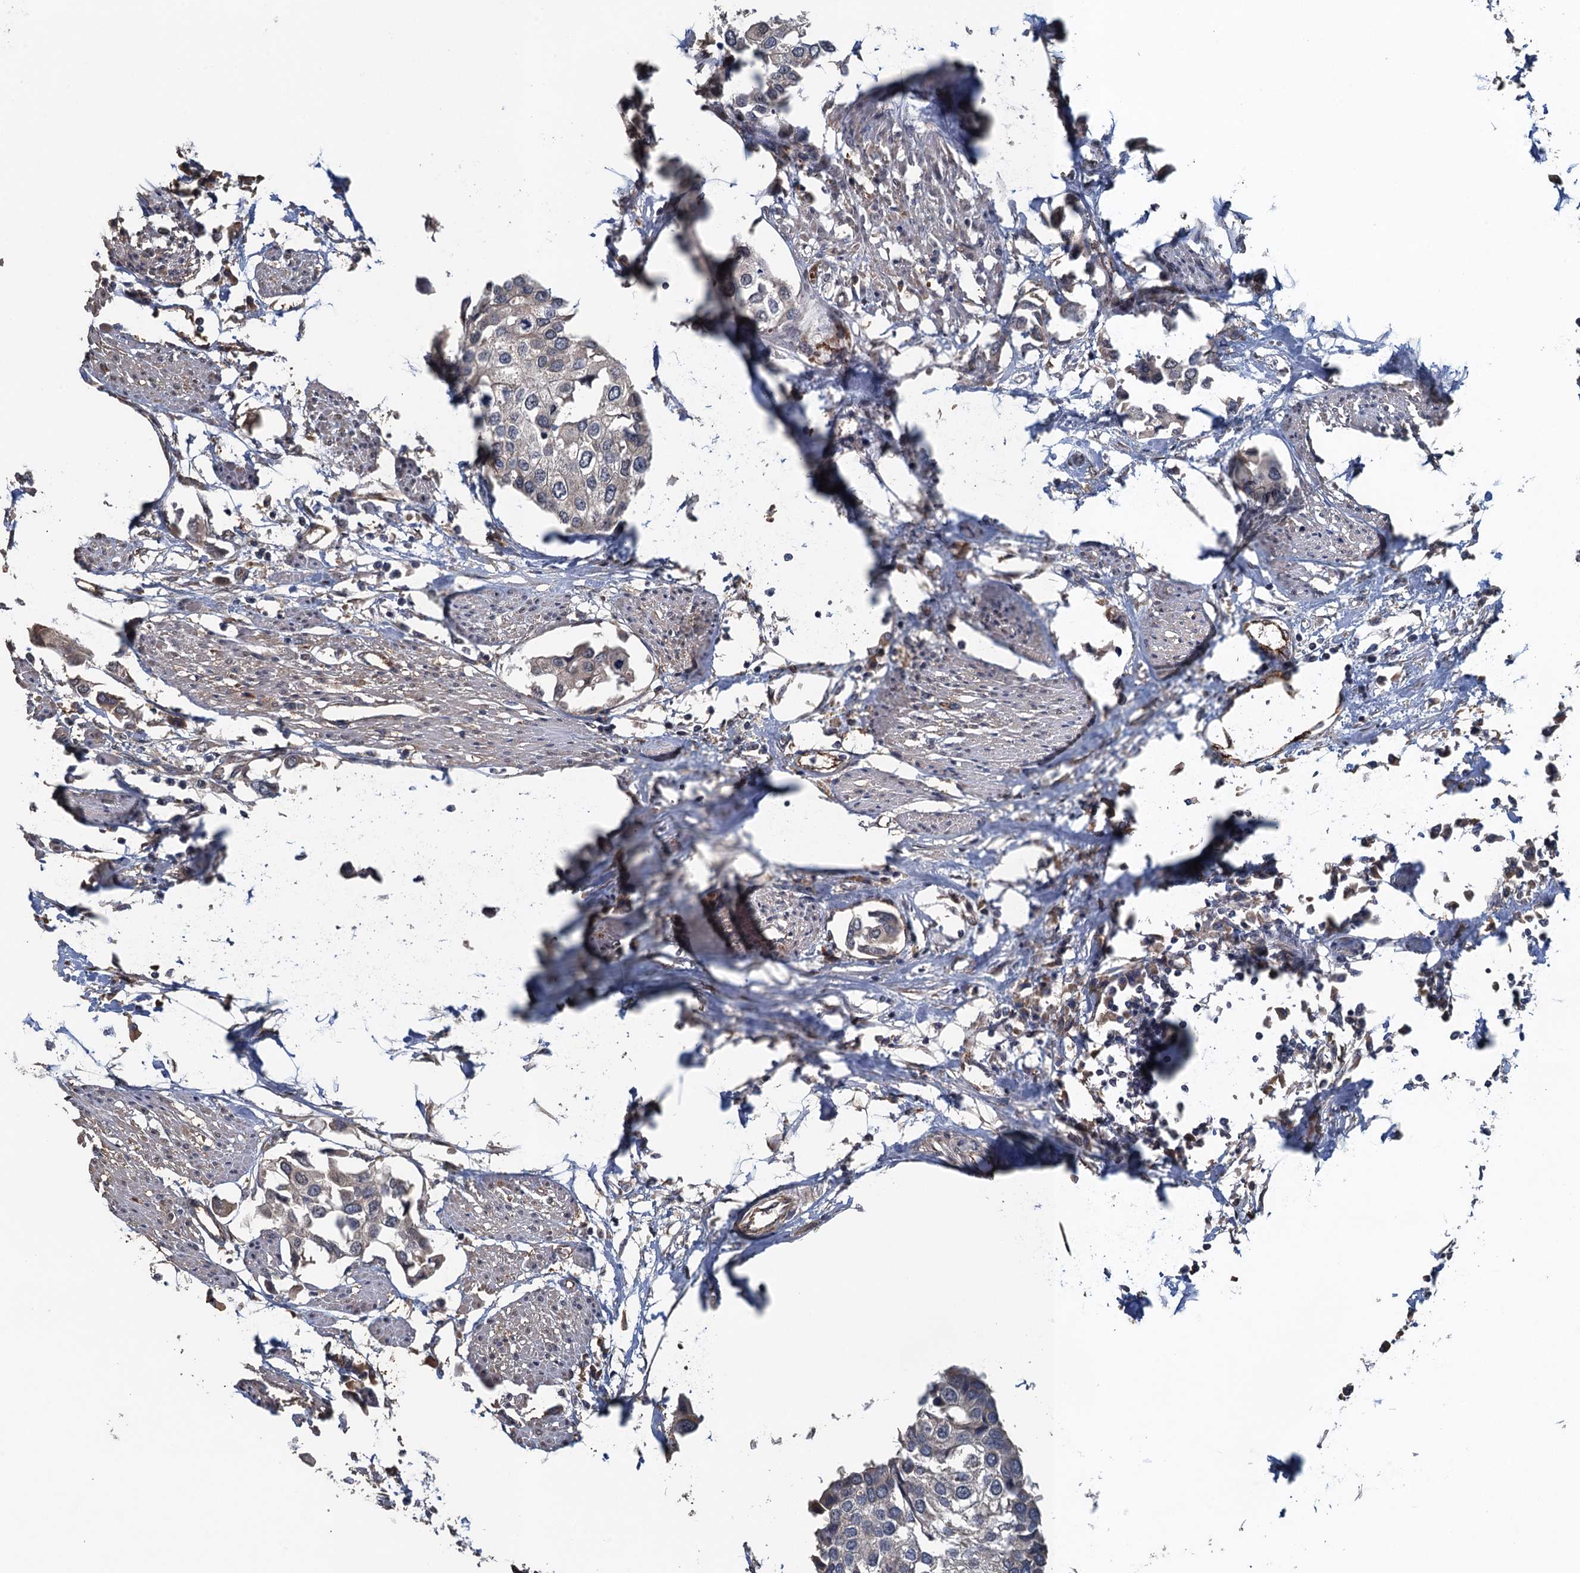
{"staining": {"intensity": "negative", "quantity": "none", "location": "none"}, "tissue": "urothelial cancer", "cell_type": "Tumor cells", "image_type": "cancer", "snomed": [{"axis": "morphology", "description": "Urothelial carcinoma, High grade"}, {"axis": "topography", "description": "Urinary bladder"}], "caption": "High magnification brightfield microscopy of urothelial cancer stained with DAB (brown) and counterstained with hematoxylin (blue): tumor cells show no significant staining. (DAB (3,3'-diaminobenzidine) immunohistochemistry with hematoxylin counter stain).", "gene": "ACSBG1", "patient": {"sex": "male", "age": 64}}